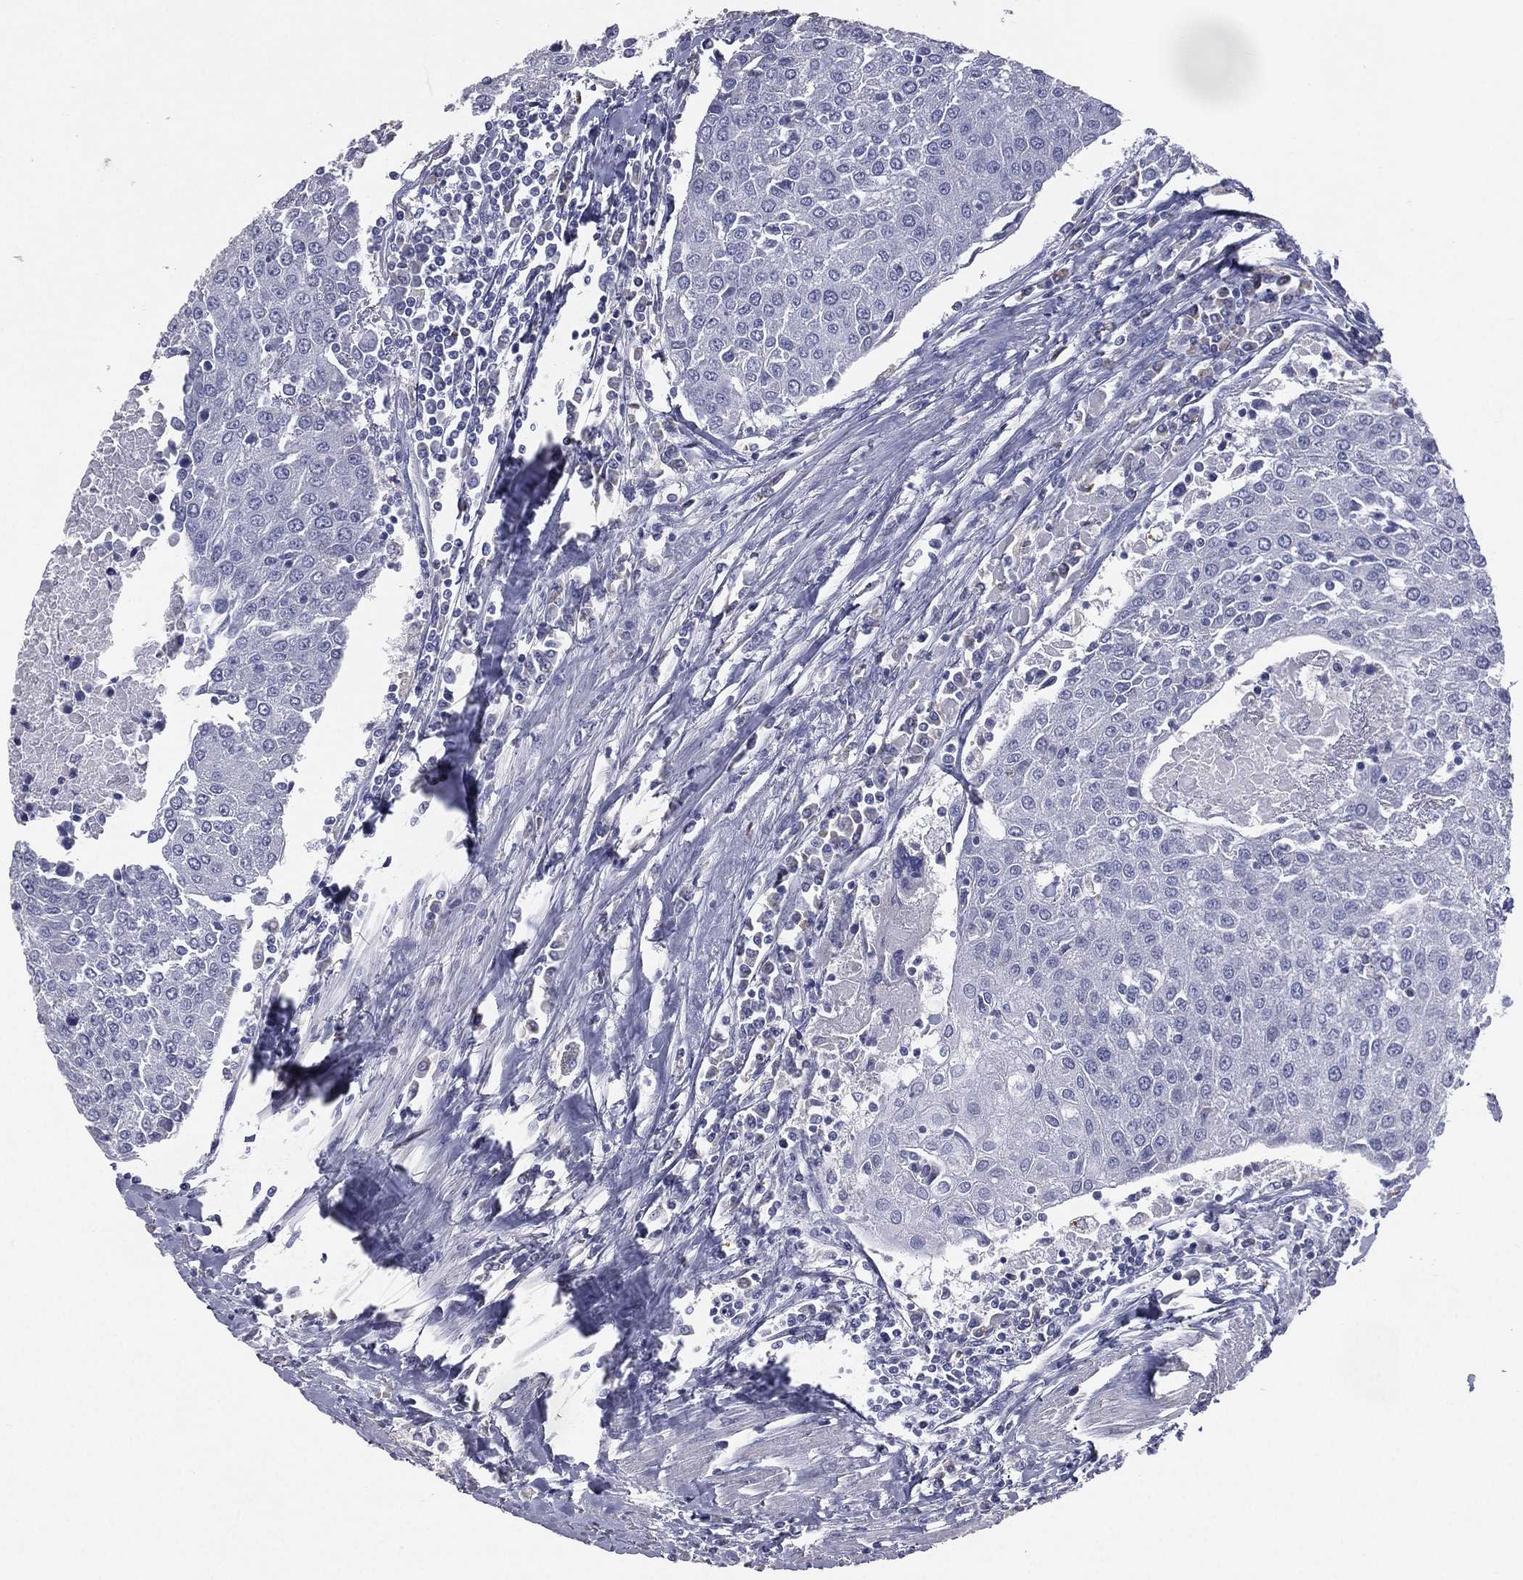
{"staining": {"intensity": "negative", "quantity": "none", "location": "none"}, "tissue": "urothelial cancer", "cell_type": "Tumor cells", "image_type": "cancer", "snomed": [{"axis": "morphology", "description": "Urothelial carcinoma, High grade"}, {"axis": "topography", "description": "Urinary bladder"}], "caption": "Immunohistochemistry (IHC) micrograph of human urothelial cancer stained for a protein (brown), which reveals no positivity in tumor cells. (Stains: DAB immunohistochemistry with hematoxylin counter stain, Microscopy: brightfield microscopy at high magnification).", "gene": "ESX1", "patient": {"sex": "female", "age": 85}}